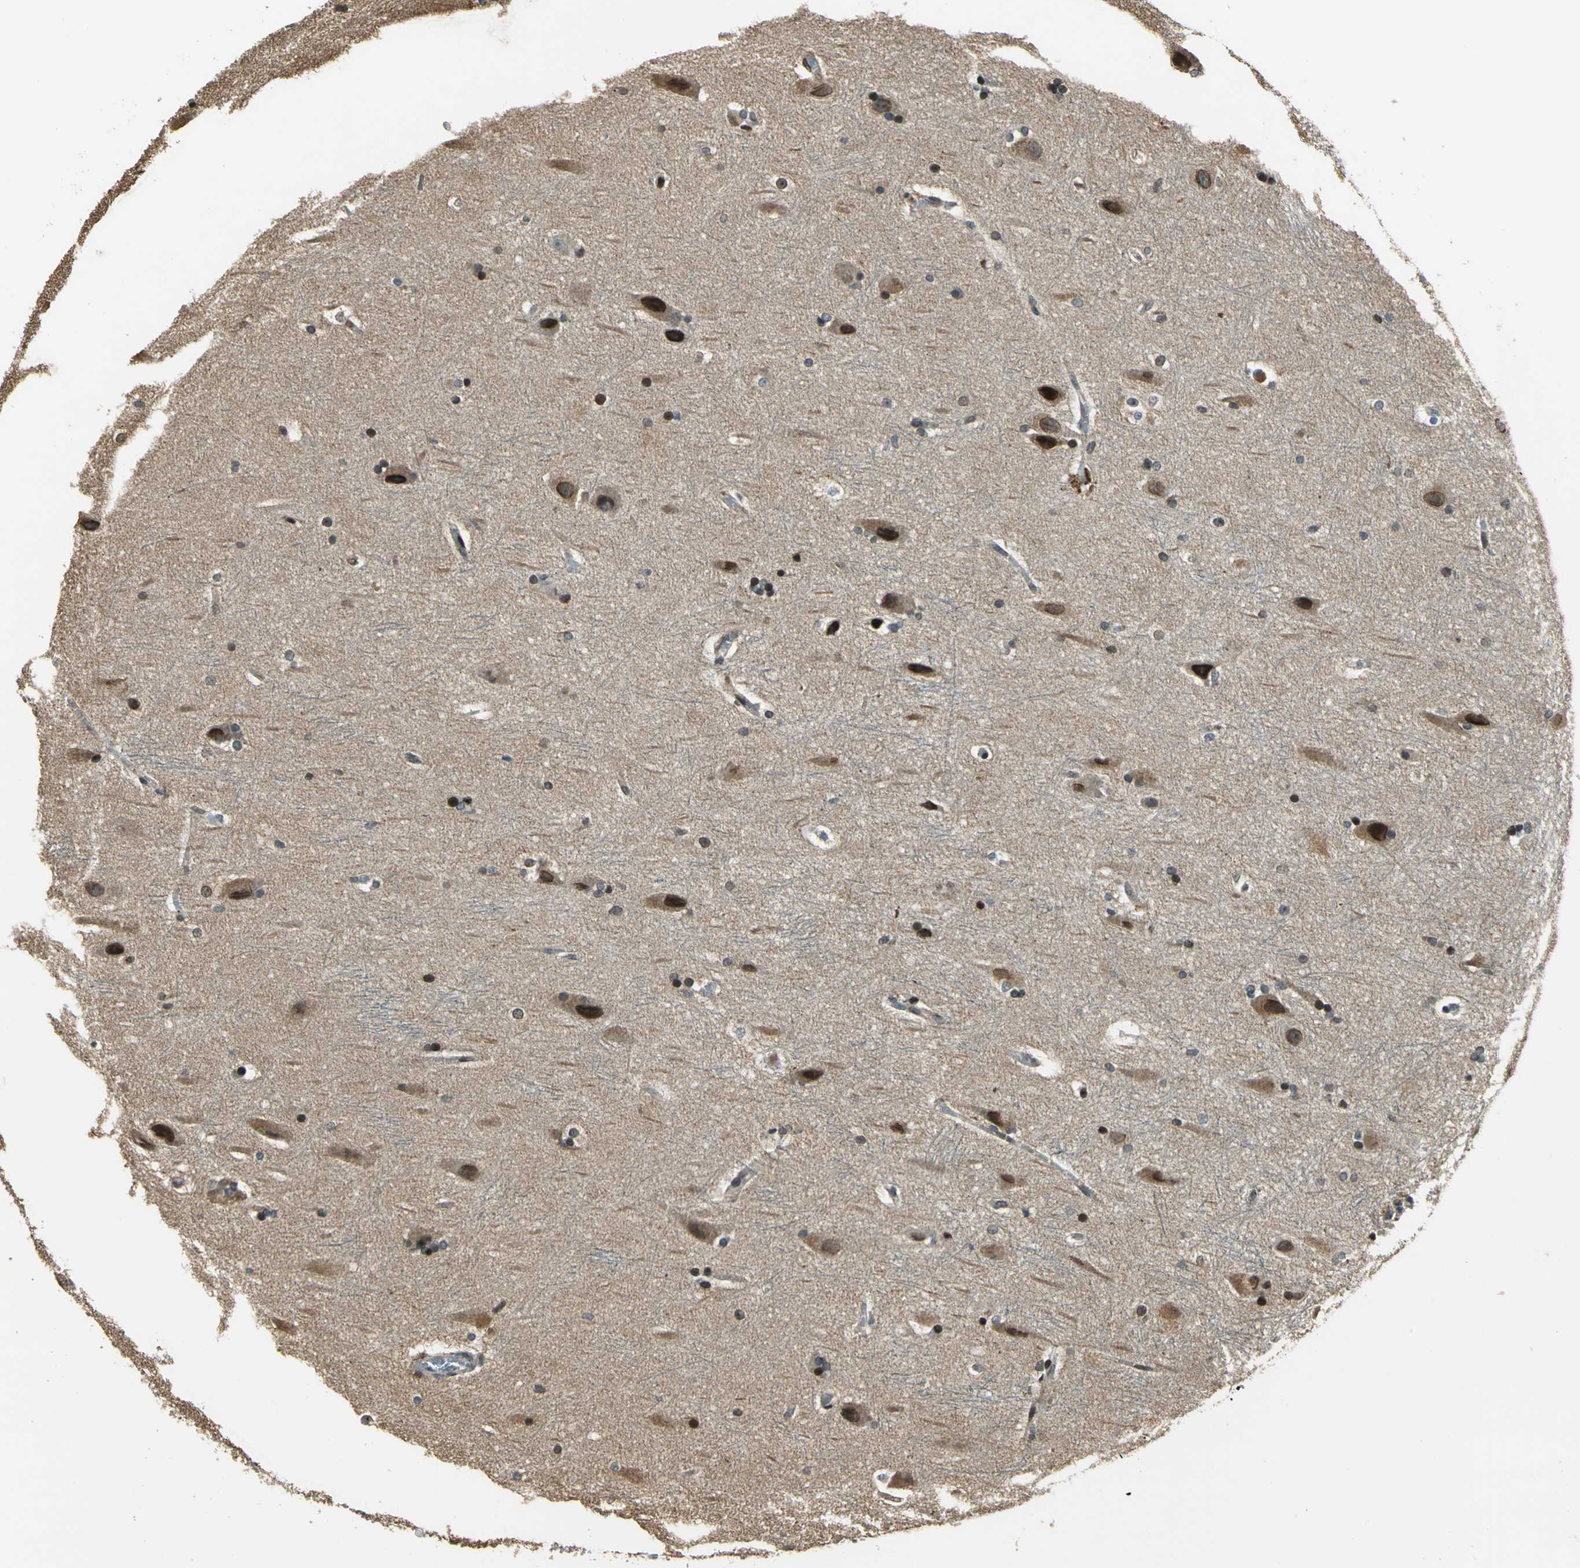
{"staining": {"intensity": "strong", "quantity": "25%-75%", "location": "nuclear"}, "tissue": "hippocampus", "cell_type": "Glial cells", "image_type": "normal", "snomed": [{"axis": "morphology", "description": "Normal tissue, NOS"}, {"axis": "topography", "description": "Hippocampus"}], "caption": "Brown immunohistochemical staining in normal hippocampus demonstrates strong nuclear positivity in approximately 25%-75% of glial cells.", "gene": "BRIP1", "patient": {"sex": "female", "age": 19}}